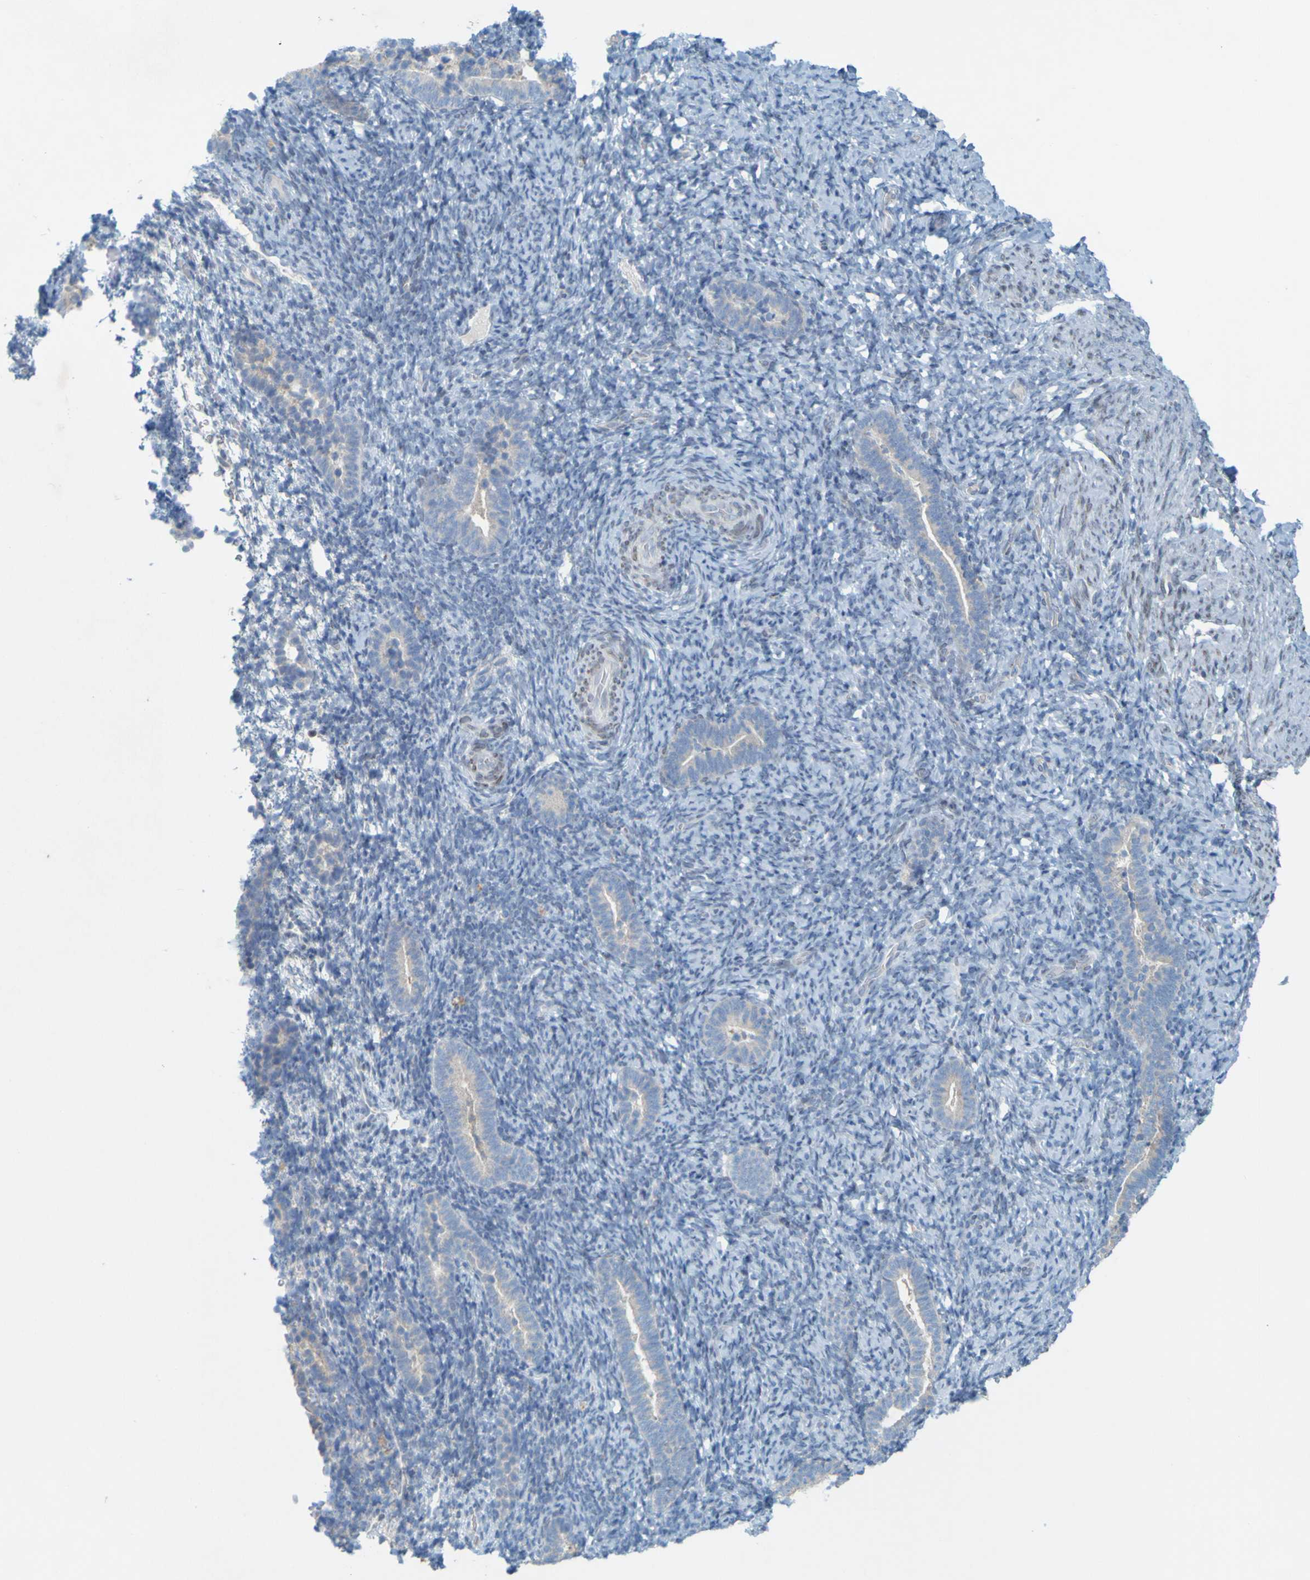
{"staining": {"intensity": "negative", "quantity": "none", "location": "none"}, "tissue": "endometrium", "cell_type": "Cells in endometrial stroma", "image_type": "normal", "snomed": [{"axis": "morphology", "description": "Normal tissue, NOS"}, {"axis": "topography", "description": "Endometrium"}], "caption": "A photomicrograph of endometrium stained for a protein displays no brown staining in cells in endometrial stroma.", "gene": "MAG", "patient": {"sex": "female", "age": 51}}